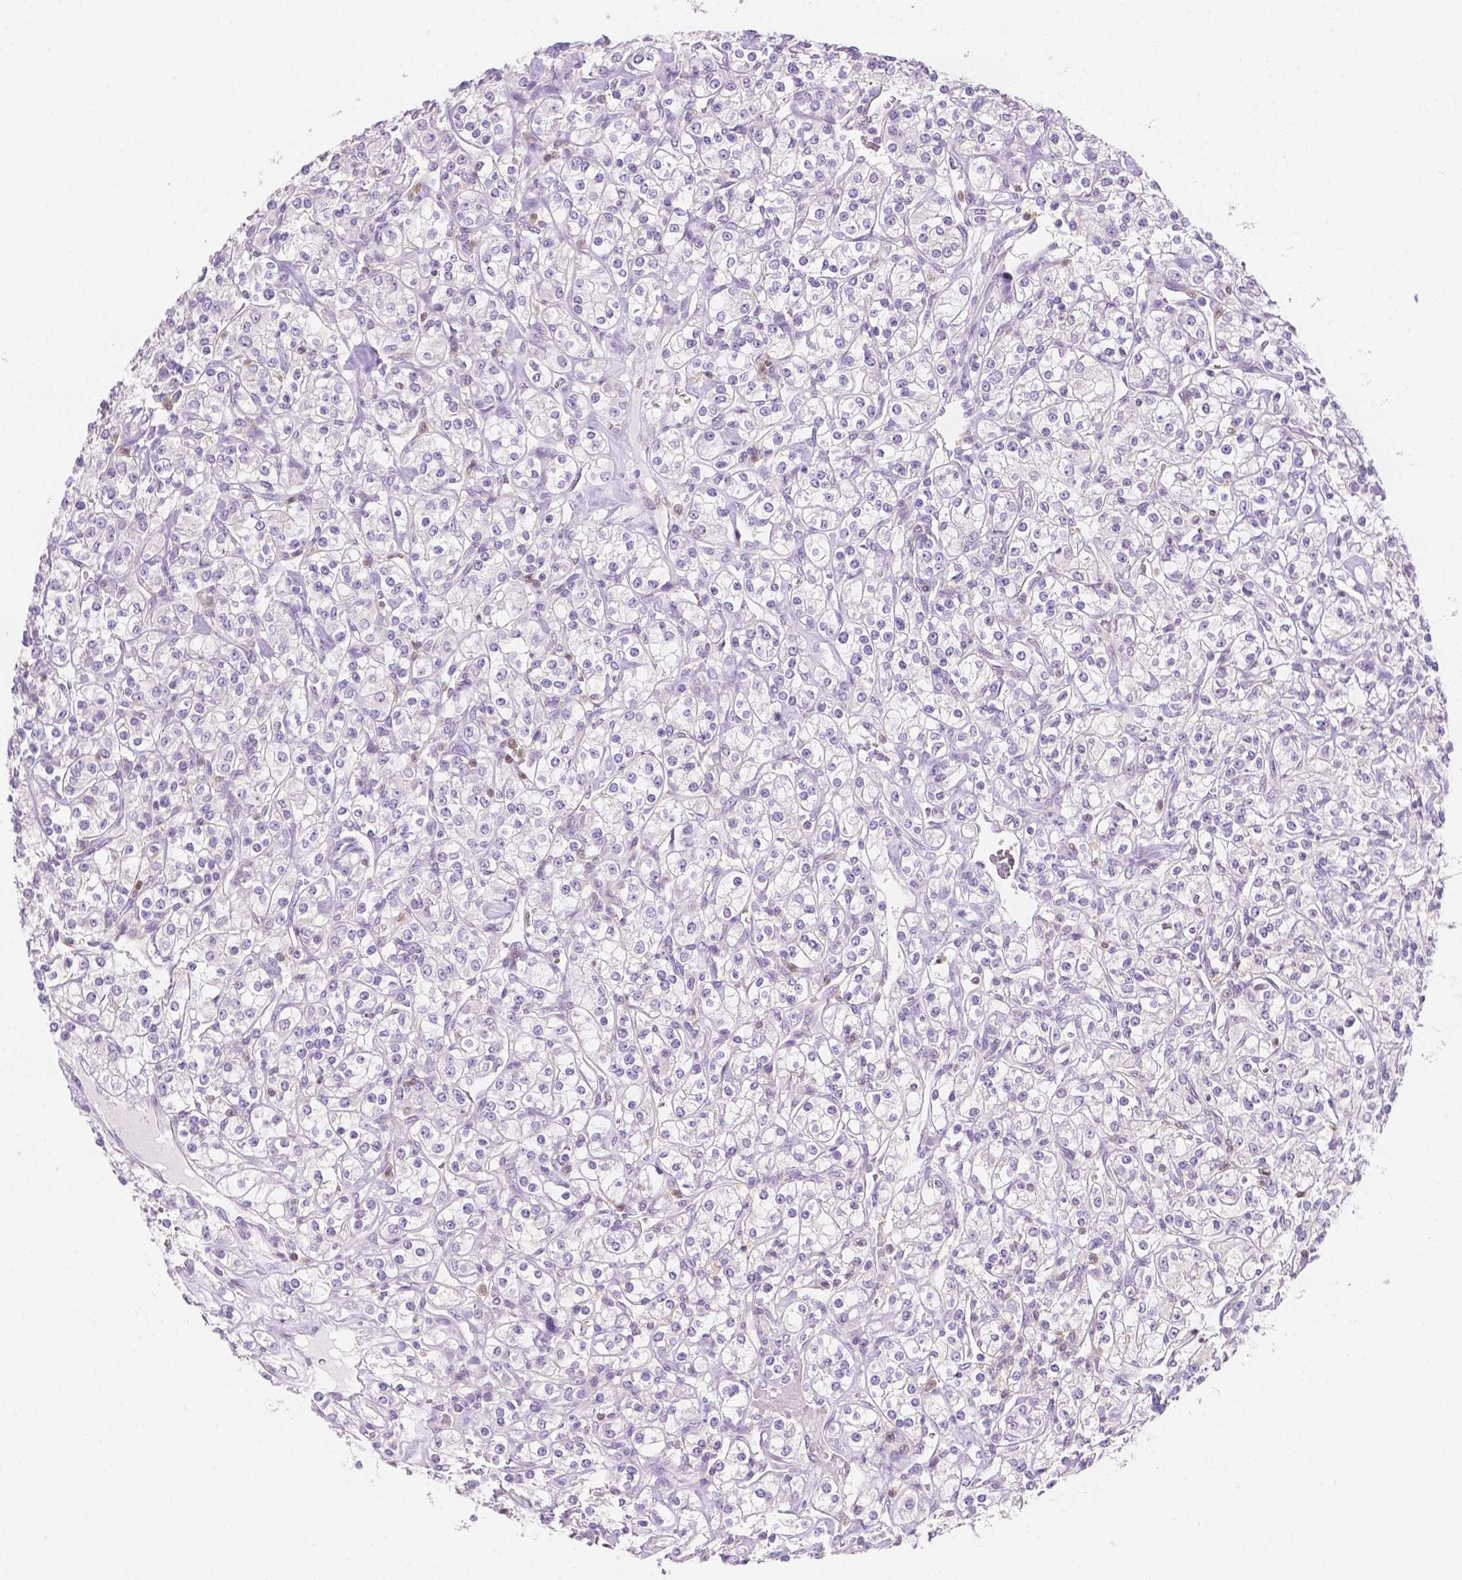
{"staining": {"intensity": "negative", "quantity": "none", "location": "none"}, "tissue": "renal cancer", "cell_type": "Tumor cells", "image_type": "cancer", "snomed": [{"axis": "morphology", "description": "Adenocarcinoma, NOS"}, {"axis": "topography", "description": "Kidney"}], "caption": "Immunohistochemistry histopathology image of neoplastic tissue: human renal cancer stained with DAB (3,3'-diaminobenzidine) reveals no significant protein positivity in tumor cells. Brightfield microscopy of immunohistochemistry stained with DAB (3,3'-diaminobenzidine) (brown) and hematoxylin (blue), captured at high magnification.", "gene": "SGTB", "patient": {"sex": "male", "age": 77}}